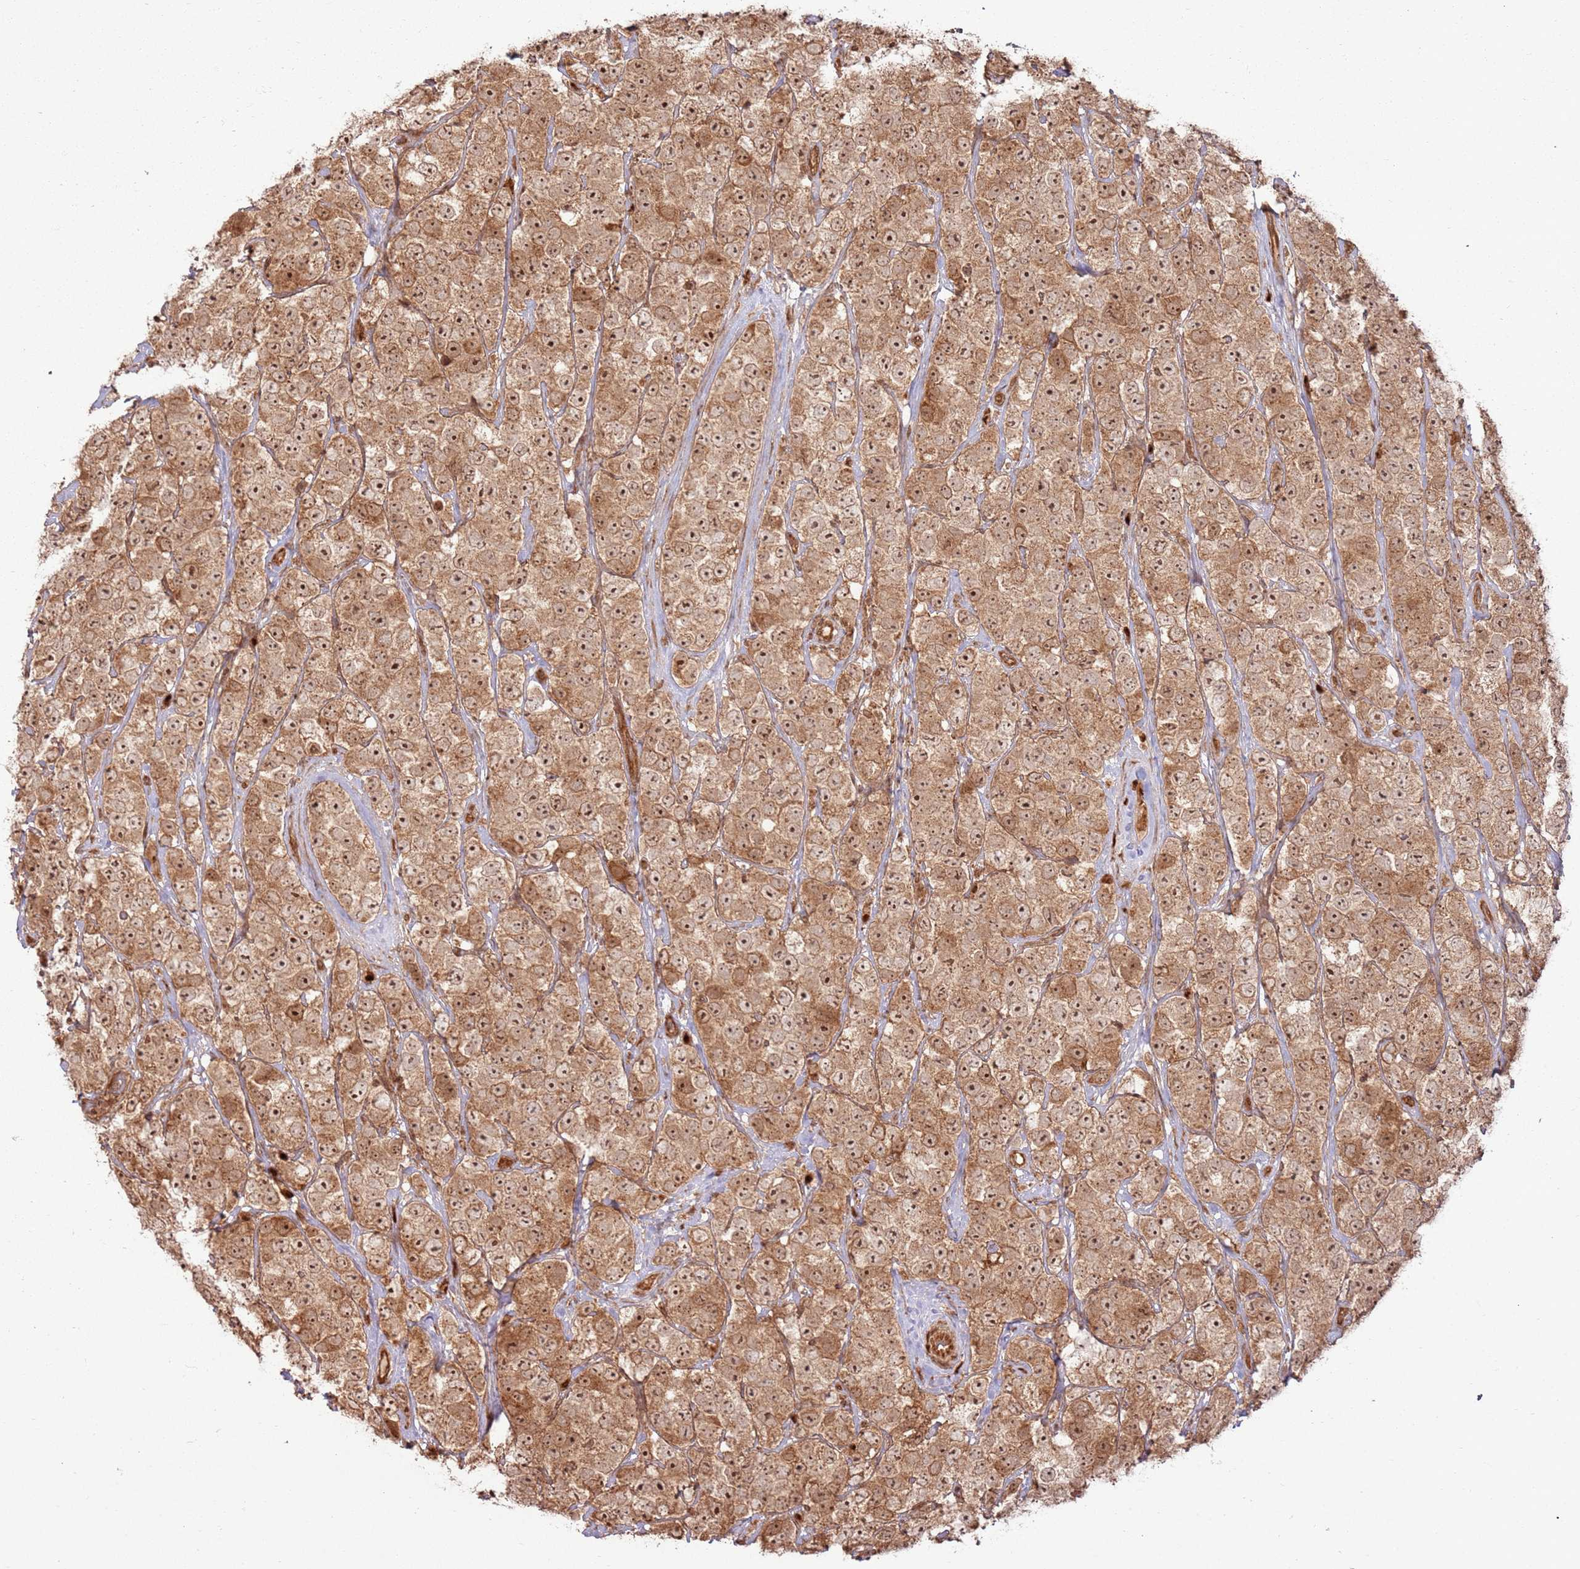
{"staining": {"intensity": "strong", "quantity": ">75%", "location": "cytoplasmic/membranous,nuclear"}, "tissue": "testis cancer", "cell_type": "Tumor cells", "image_type": "cancer", "snomed": [{"axis": "morphology", "description": "Seminoma, NOS"}, {"axis": "topography", "description": "Testis"}], "caption": "This image reveals testis seminoma stained with IHC to label a protein in brown. The cytoplasmic/membranous and nuclear of tumor cells show strong positivity for the protein. Nuclei are counter-stained blue.", "gene": "TBC1D13", "patient": {"sex": "male", "age": 28}}